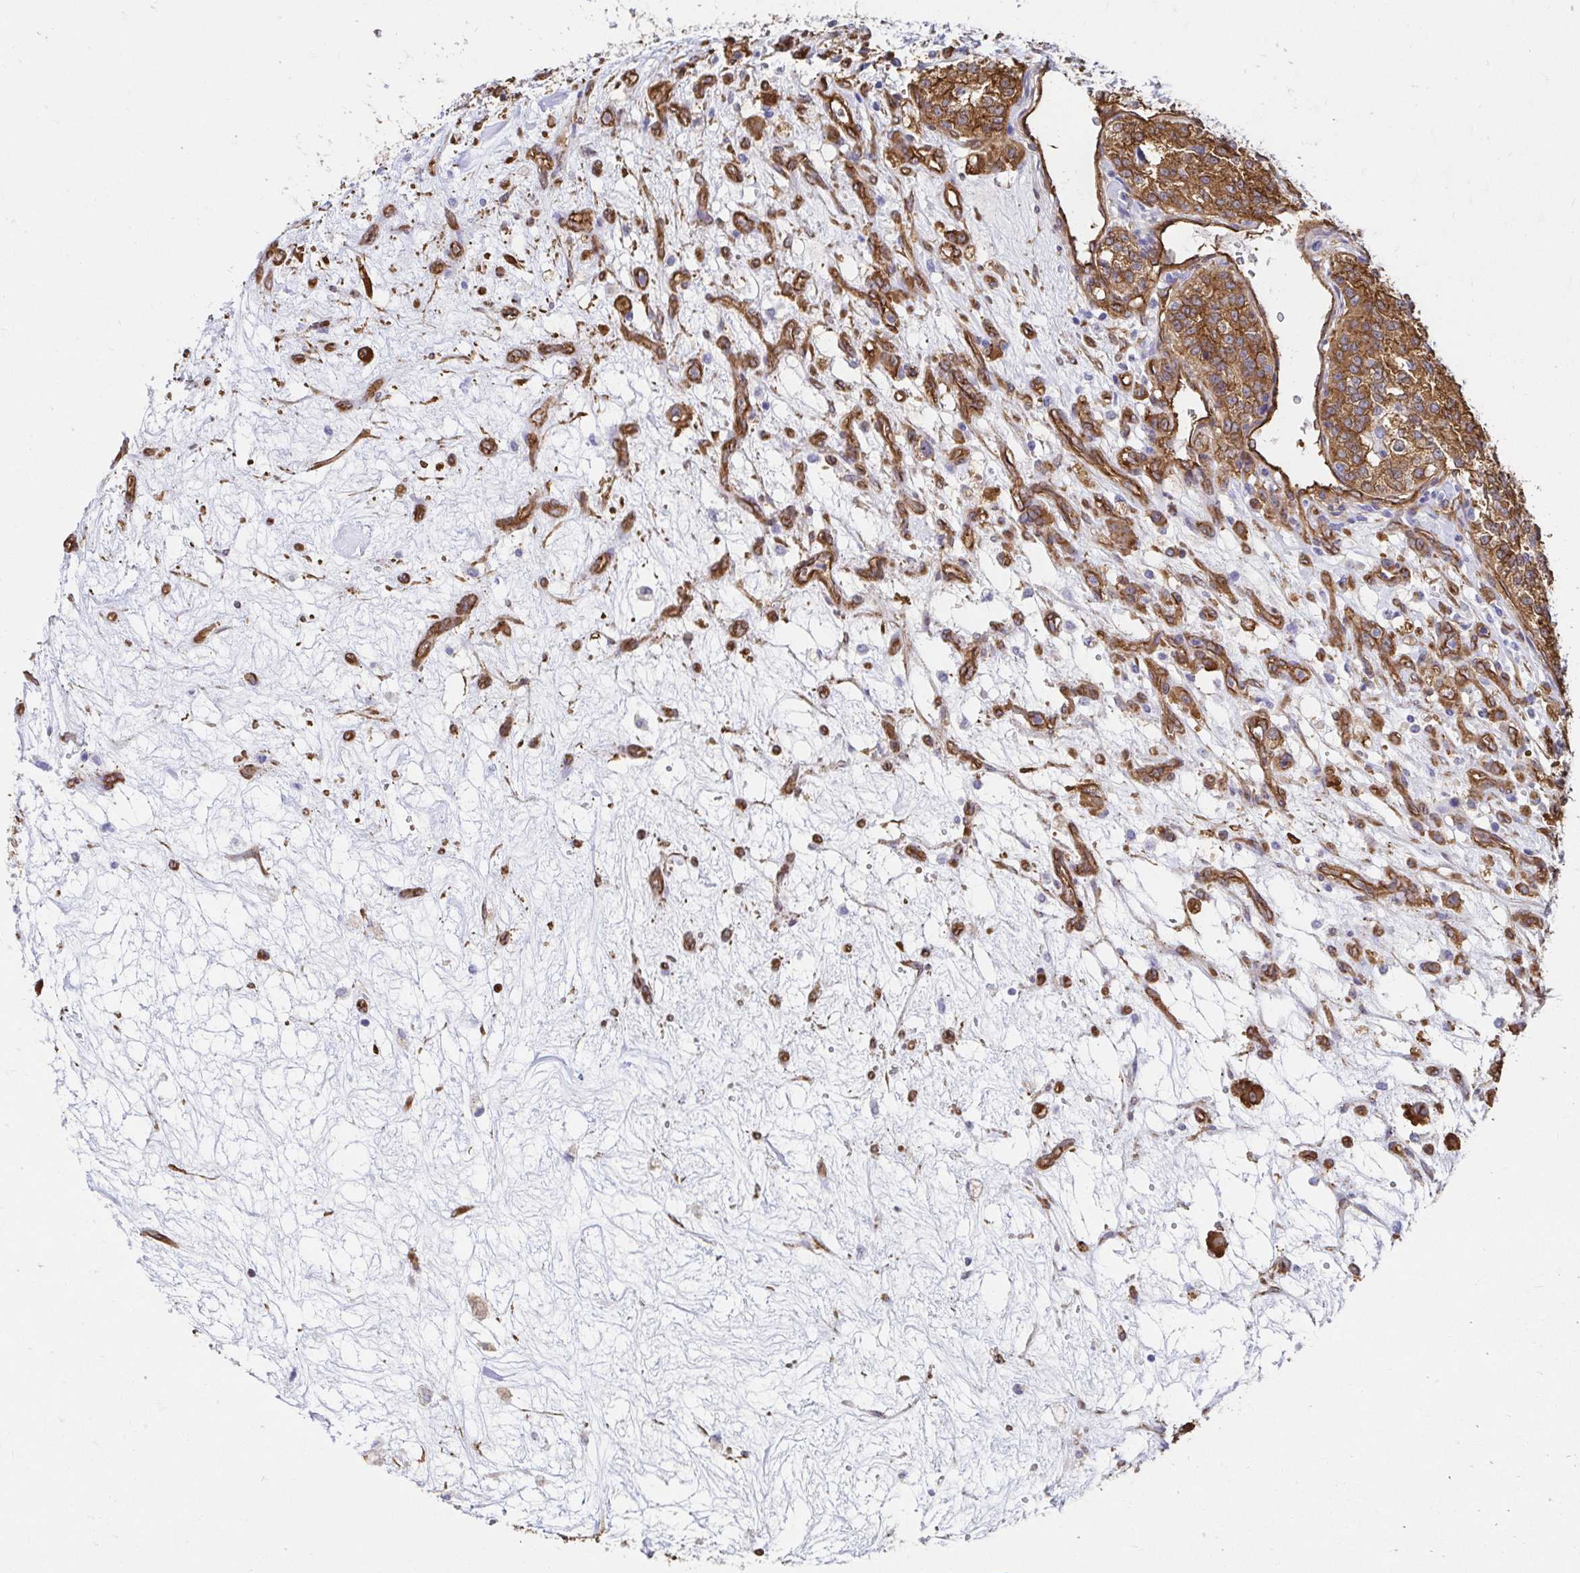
{"staining": {"intensity": "moderate", "quantity": ">75%", "location": "cytoplasmic/membranous"}, "tissue": "renal cancer", "cell_type": "Tumor cells", "image_type": "cancer", "snomed": [{"axis": "morphology", "description": "Adenocarcinoma, NOS"}, {"axis": "topography", "description": "Kidney"}], "caption": "High-magnification brightfield microscopy of renal cancer (adenocarcinoma) stained with DAB (brown) and counterstained with hematoxylin (blue). tumor cells exhibit moderate cytoplasmic/membranous staining is identified in about>75% of cells.", "gene": "CTTN", "patient": {"sex": "female", "age": 63}}